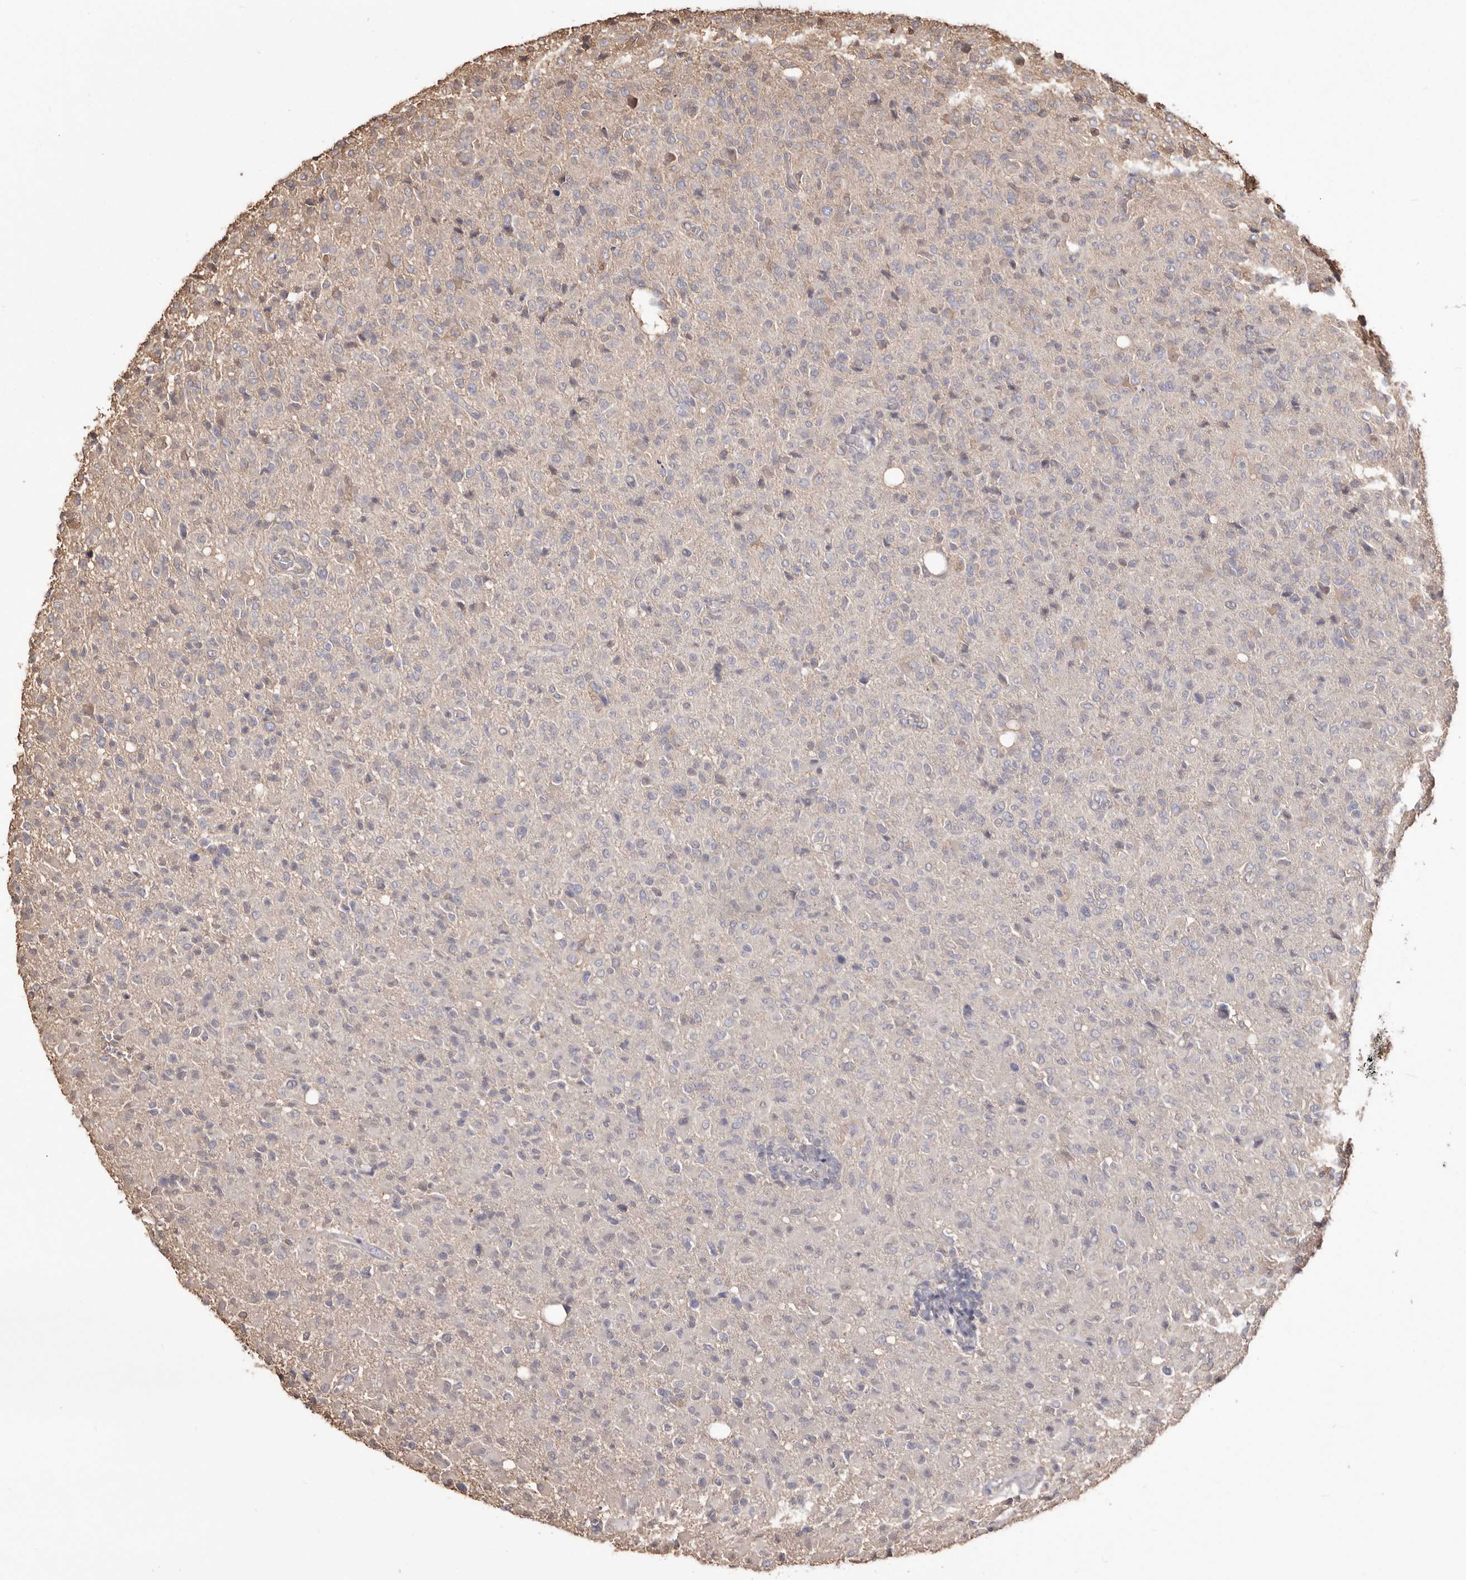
{"staining": {"intensity": "negative", "quantity": "none", "location": "none"}, "tissue": "glioma", "cell_type": "Tumor cells", "image_type": "cancer", "snomed": [{"axis": "morphology", "description": "Glioma, malignant, High grade"}, {"axis": "topography", "description": "Brain"}], "caption": "IHC histopathology image of human glioma stained for a protein (brown), which shows no positivity in tumor cells.", "gene": "PKM", "patient": {"sex": "female", "age": 57}}